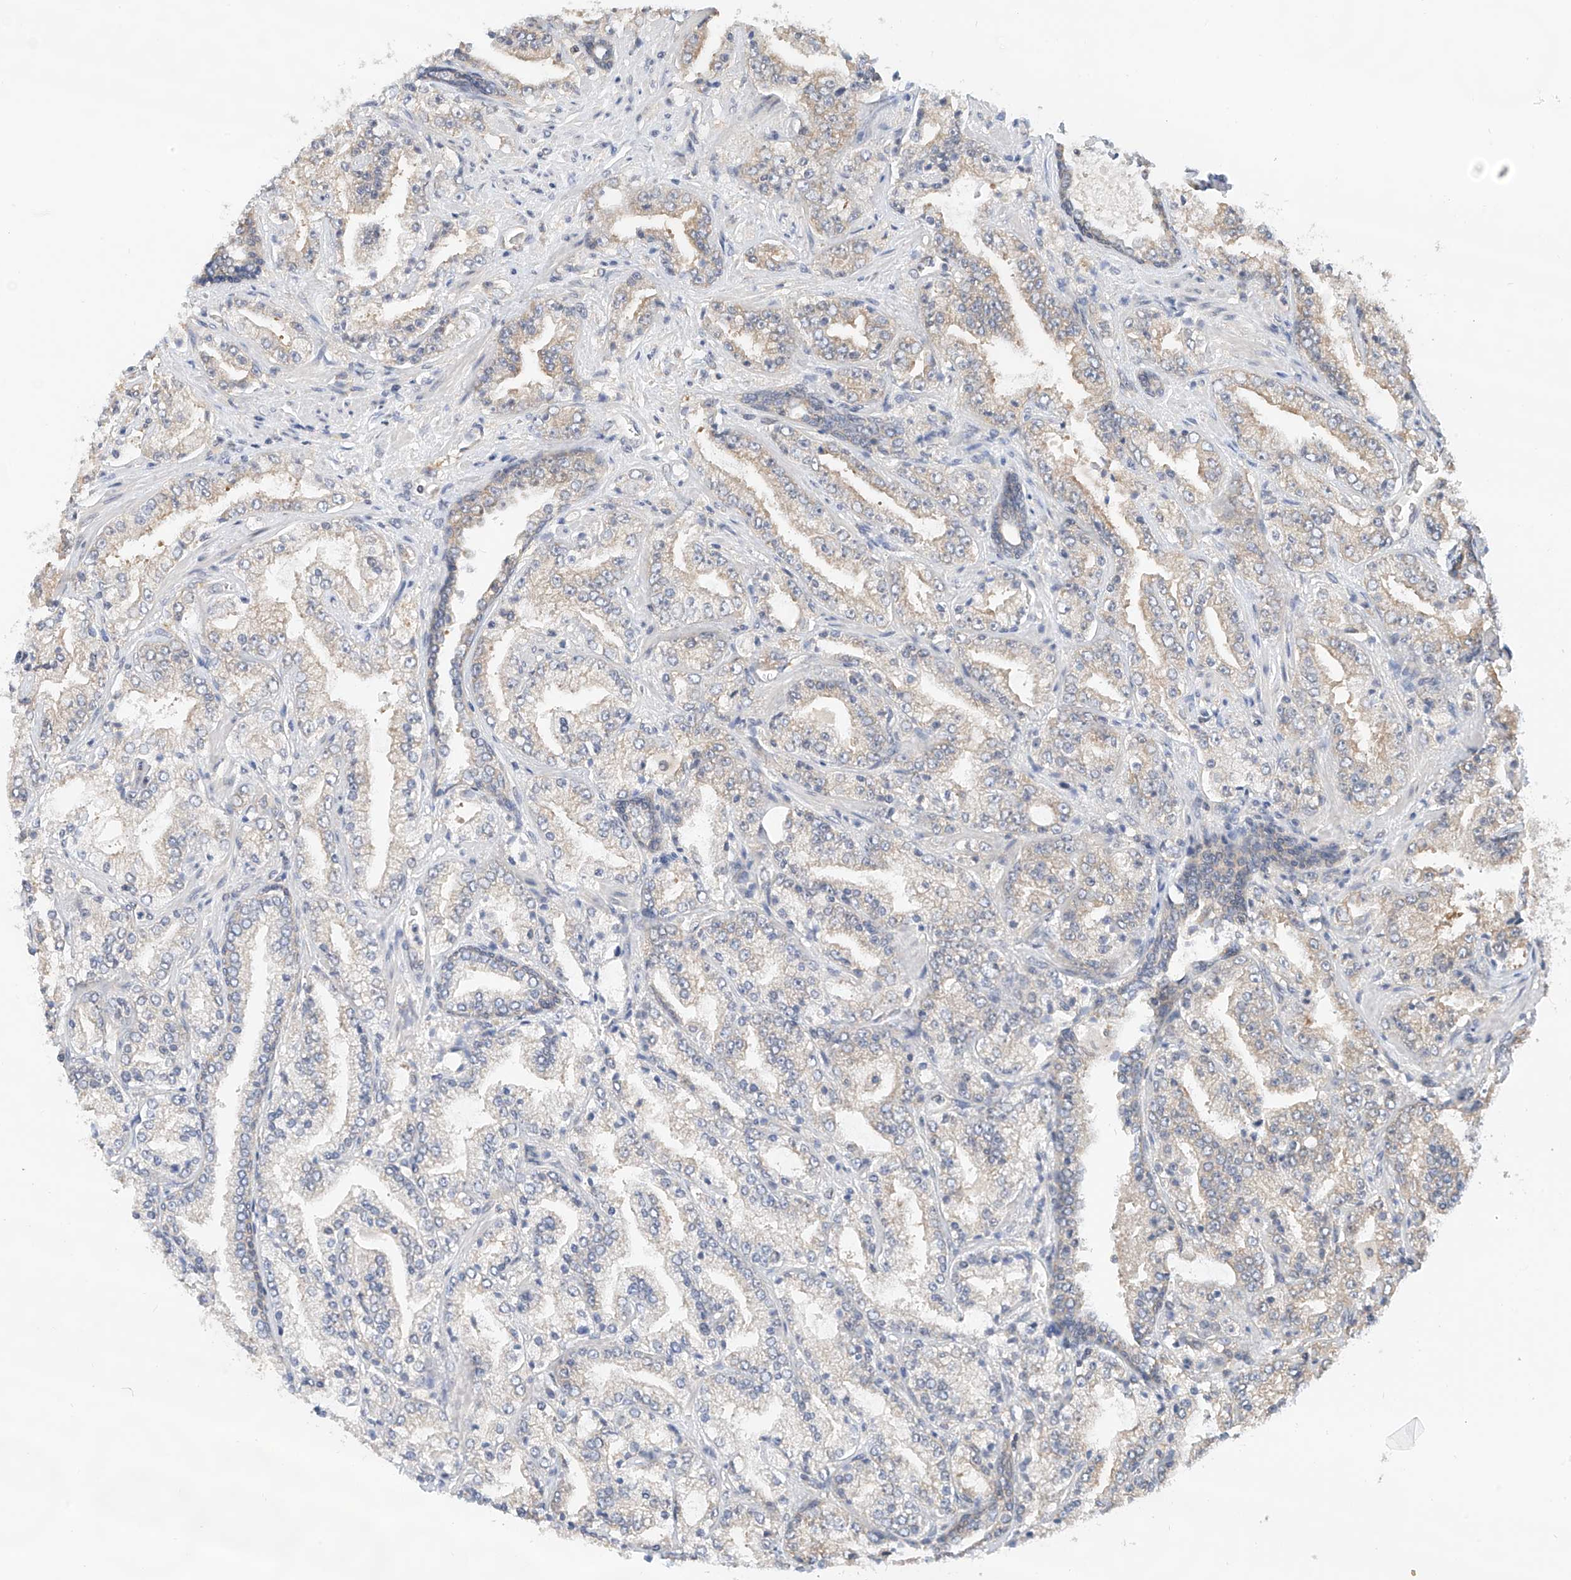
{"staining": {"intensity": "weak", "quantity": "25%-75%", "location": "cytoplasmic/membranous"}, "tissue": "prostate cancer", "cell_type": "Tumor cells", "image_type": "cancer", "snomed": [{"axis": "morphology", "description": "Adenocarcinoma, High grade"}, {"axis": "topography", "description": "Prostate"}], "caption": "Immunohistochemical staining of human prostate cancer (adenocarcinoma (high-grade)) displays low levels of weak cytoplasmic/membranous staining in approximately 25%-75% of tumor cells.", "gene": "PPA2", "patient": {"sex": "male", "age": 64}}